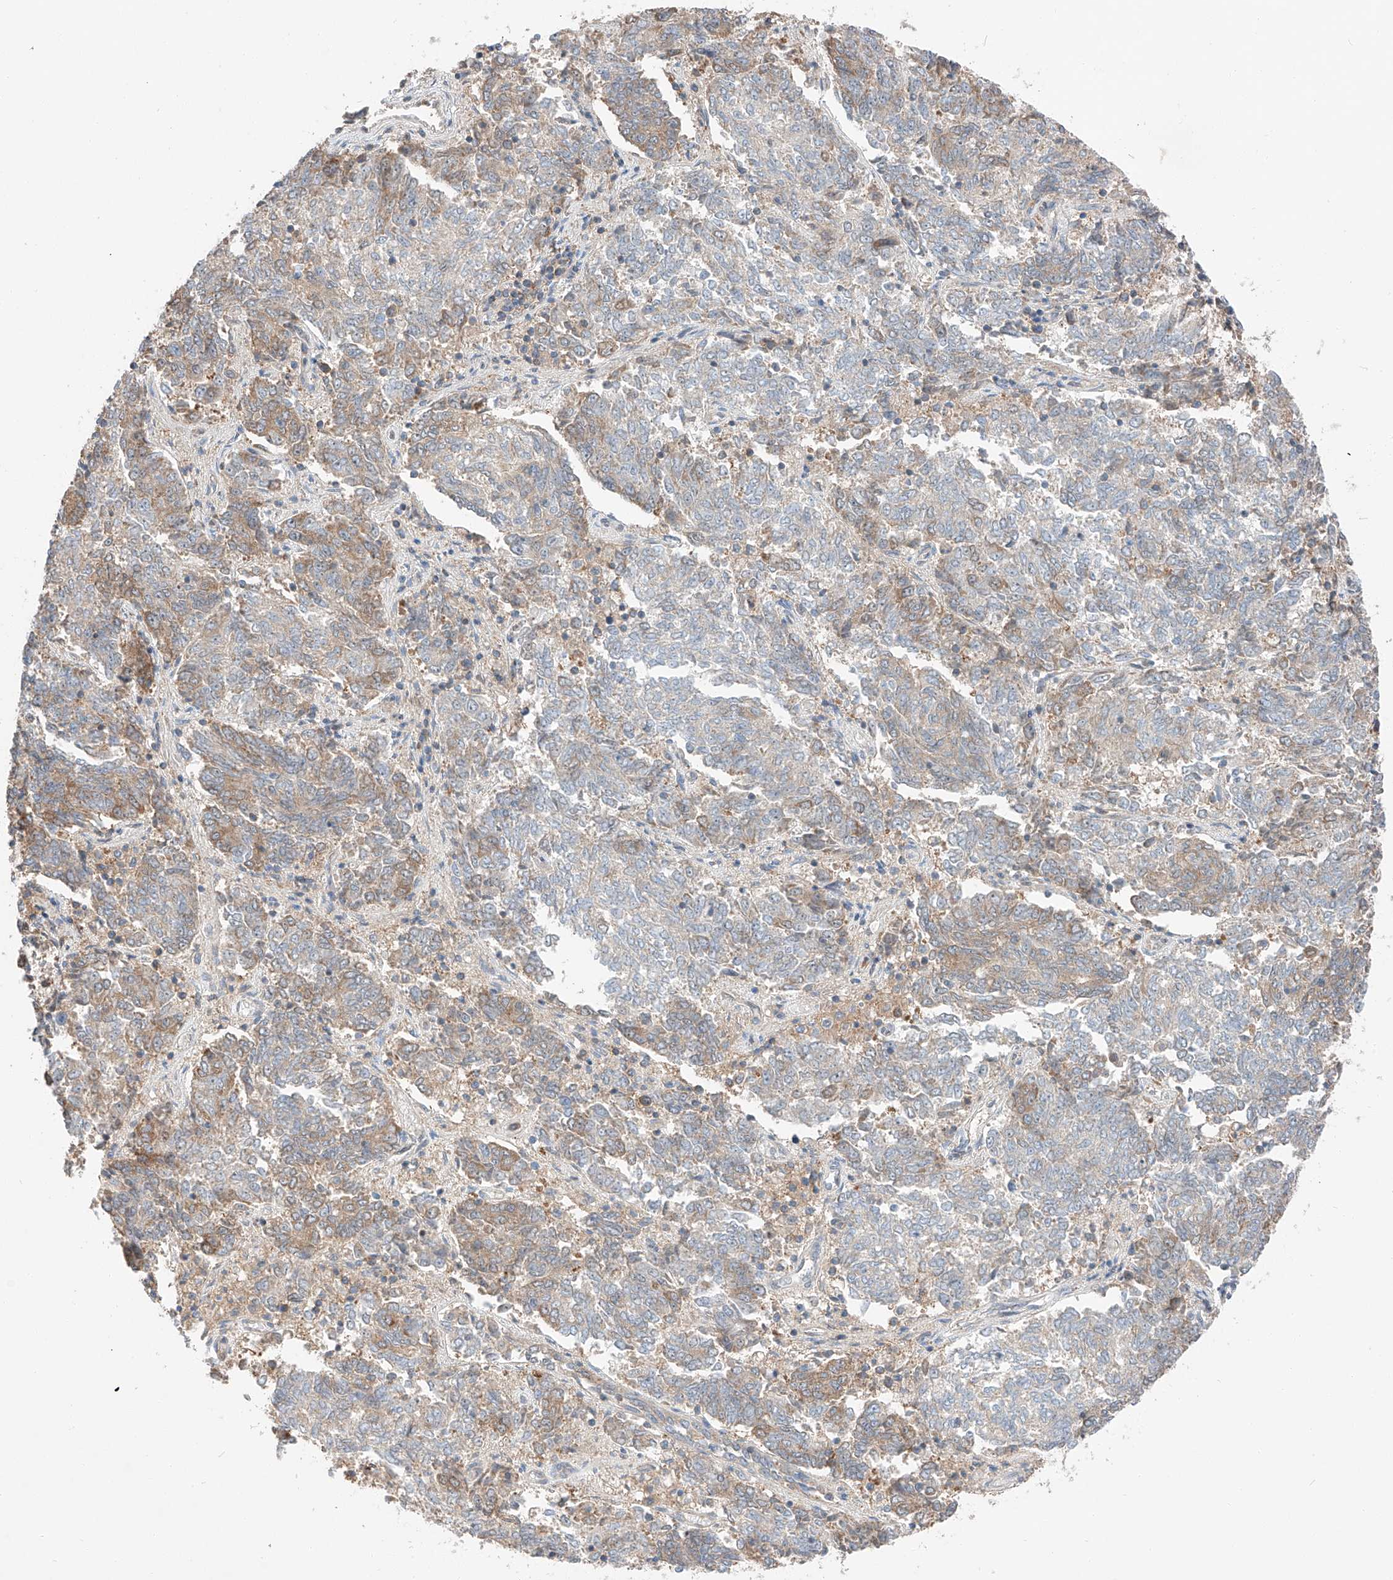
{"staining": {"intensity": "weak", "quantity": "25%-75%", "location": "cytoplasmic/membranous"}, "tissue": "endometrial cancer", "cell_type": "Tumor cells", "image_type": "cancer", "snomed": [{"axis": "morphology", "description": "Adenocarcinoma, NOS"}, {"axis": "topography", "description": "Endometrium"}], "caption": "Protein expression analysis of human endometrial cancer (adenocarcinoma) reveals weak cytoplasmic/membranous staining in about 25%-75% of tumor cells.", "gene": "RUSC1", "patient": {"sex": "female", "age": 80}}